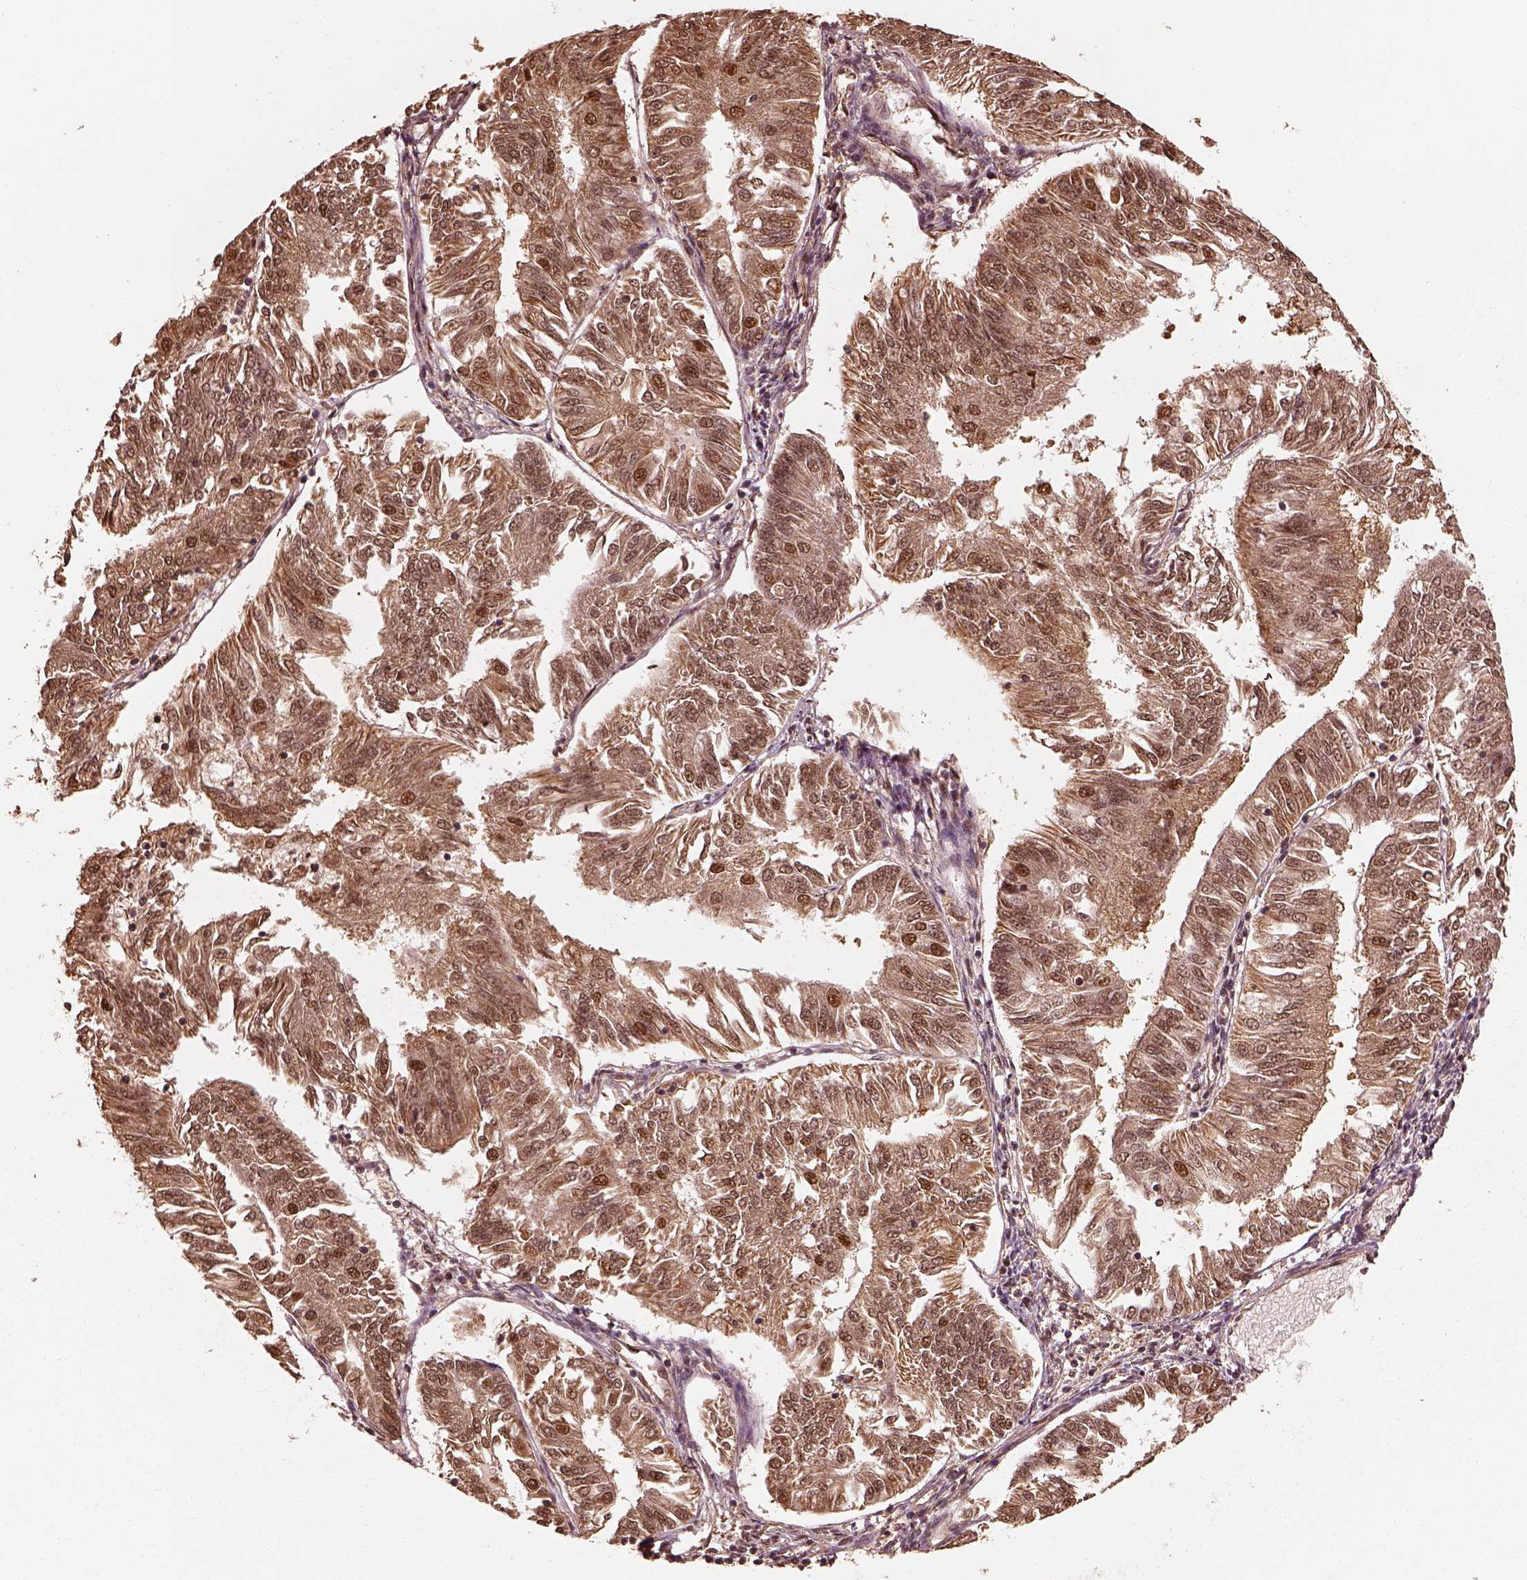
{"staining": {"intensity": "moderate", "quantity": ">75%", "location": "cytoplasmic/membranous,nuclear"}, "tissue": "endometrial cancer", "cell_type": "Tumor cells", "image_type": "cancer", "snomed": [{"axis": "morphology", "description": "Adenocarcinoma, NOS"}, {"axis": "topography", "description": "Endometrium"}], "caption": "Immunohistochemistry (IHC) of endometrial cancer (adenocarcinoma) displays medium levels of moderate cytoplasmic/membranous and nuclear staining in approximately >75% of tumor cells.", "gene": "PSMC5", "patient": {"sex": "female", "age": 58}}